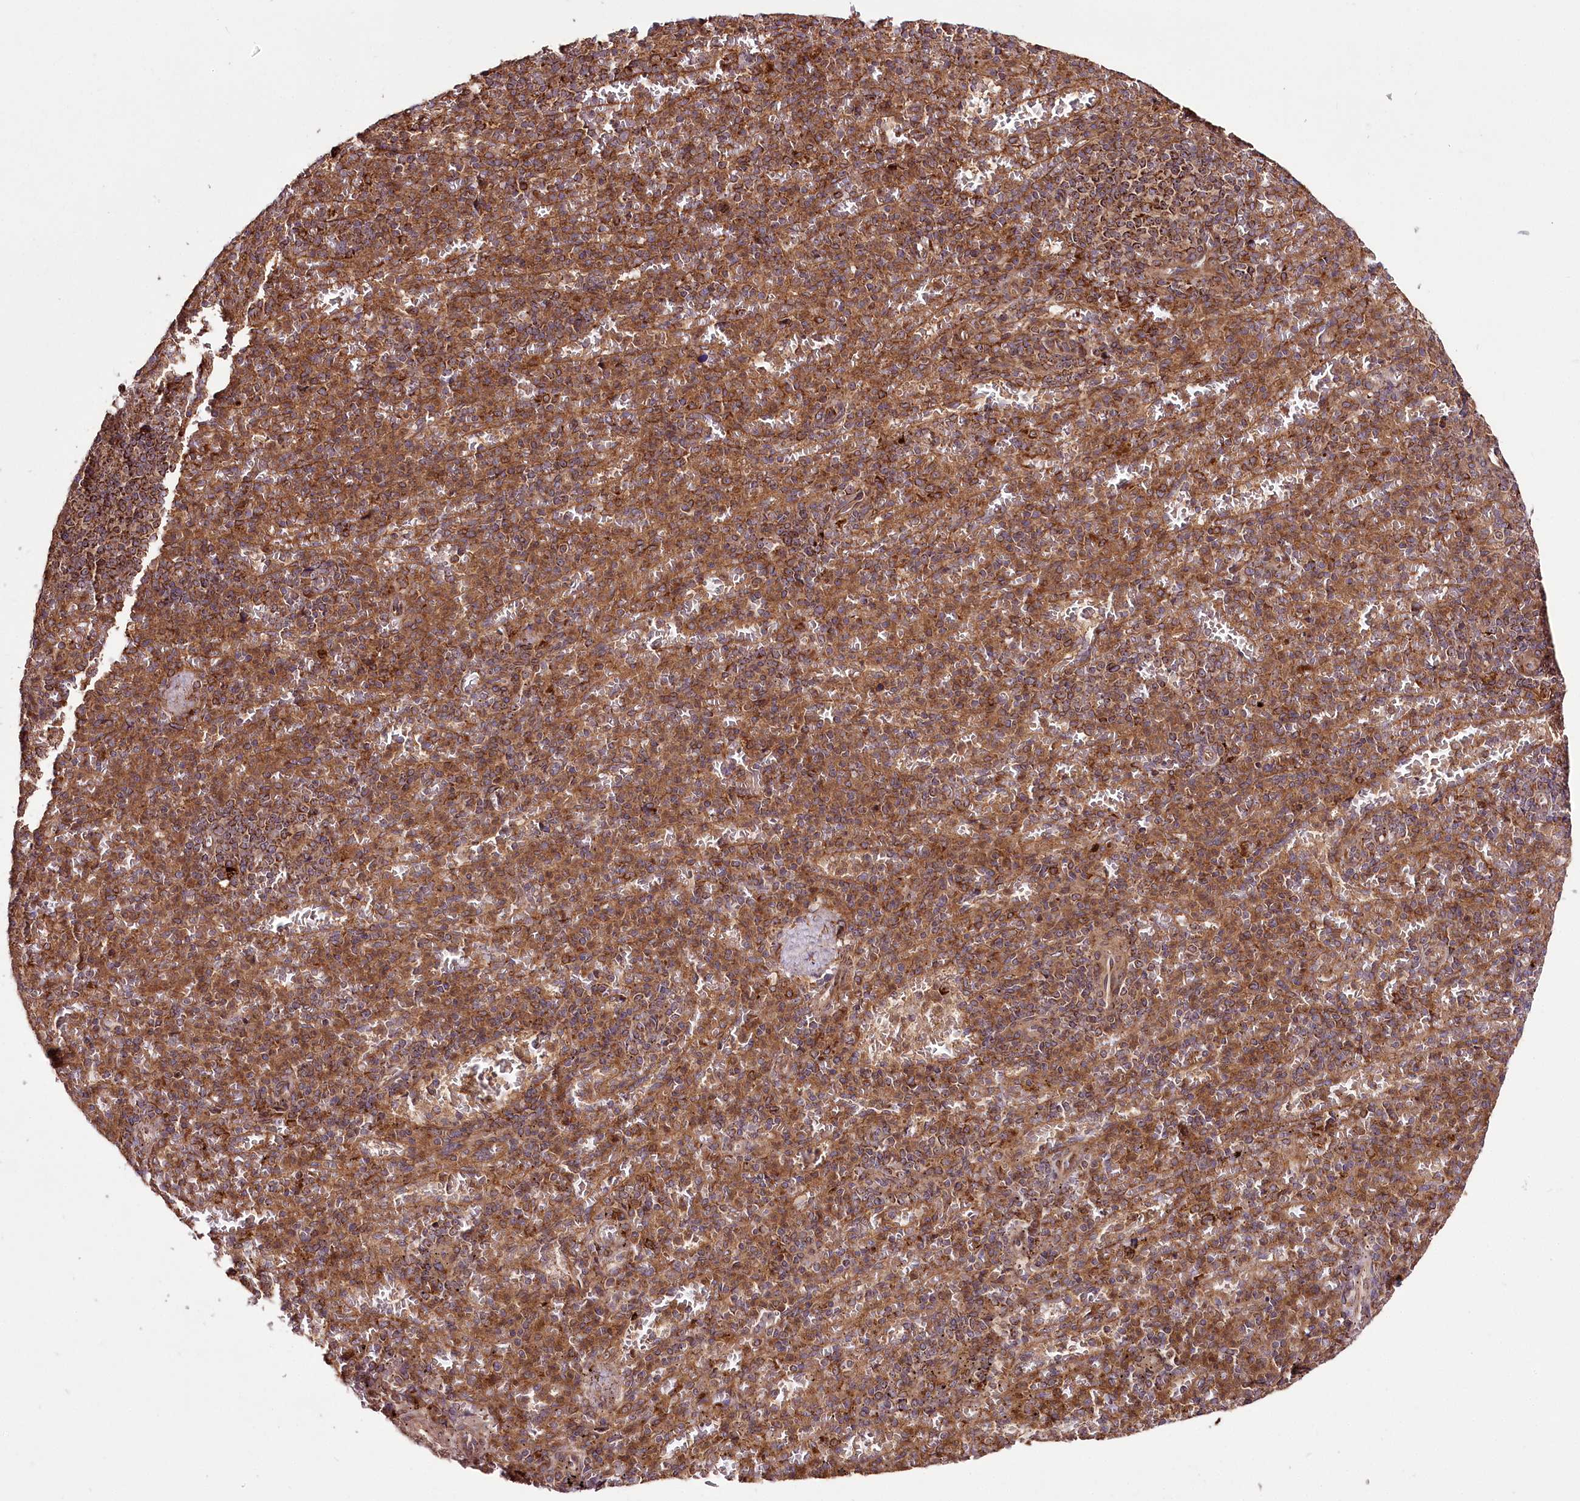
{"staining": {"intensity": "moderate", "quantity": "25%-75%", "location": "cytoplasmic/membranous"}, "tissue": "spleen", "cell_type": "Cells in red pulp", "image_type": "normal", "snomed": [{"axis": "morphology", "description": "Normal tissue, NOS"}, {"axis": "topography", "description": "Spleen"}], "caption": "Immunohistochemical staining of normal human spleen demonstrates medium levels of moderate cytoplasmic/membranous staining in approximately 25%-75% of cells in red pulp.", "gene": "RAB7A", "patient": {"sex": "female", "age": 74}}